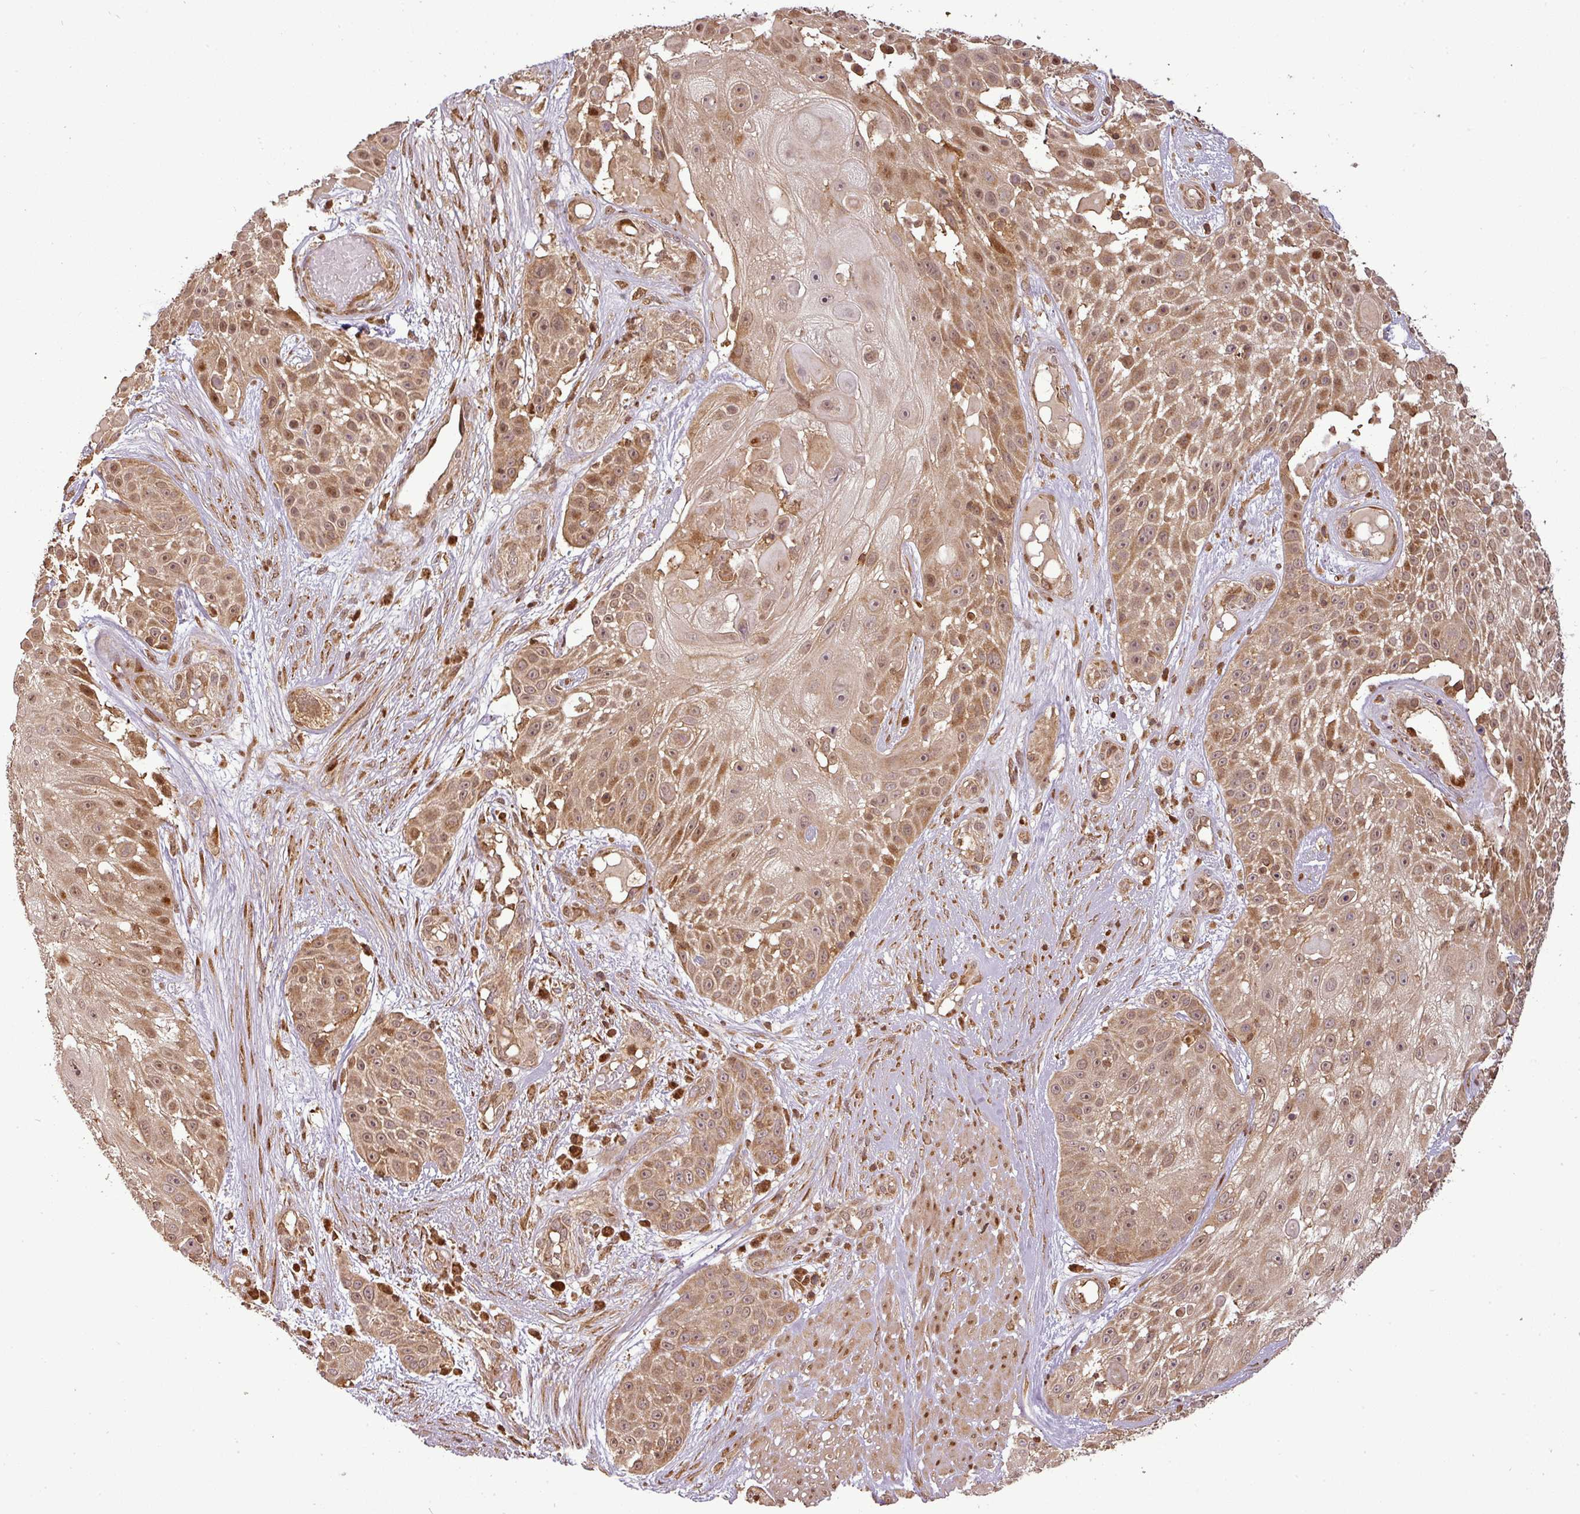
{"staining": {"intensity": "moderate", "quantity": ">75%", "location": "cytoplasmic/membranous,nuclear"}, "tissue": "skin cancer", "cell_type": "Tumor cells", "image_type": "cancer", "snomed": [{"axis": "morphology", "description": "Squamous cell carcinoma, NOS"}, {"axis": "topography", "description": "Skin"}], "caption": "A medium amount of moderate cytoplasmic/membranous and nuclear staining is seen in approximately >75% of tumor cells in skin cancer tissue. (DAB (3,3'-diaminobenzidine) IHC with brightfield microscopy, high magnification).", "gene": "FAIM", "patient": {"sex": "female", "age": 86}}